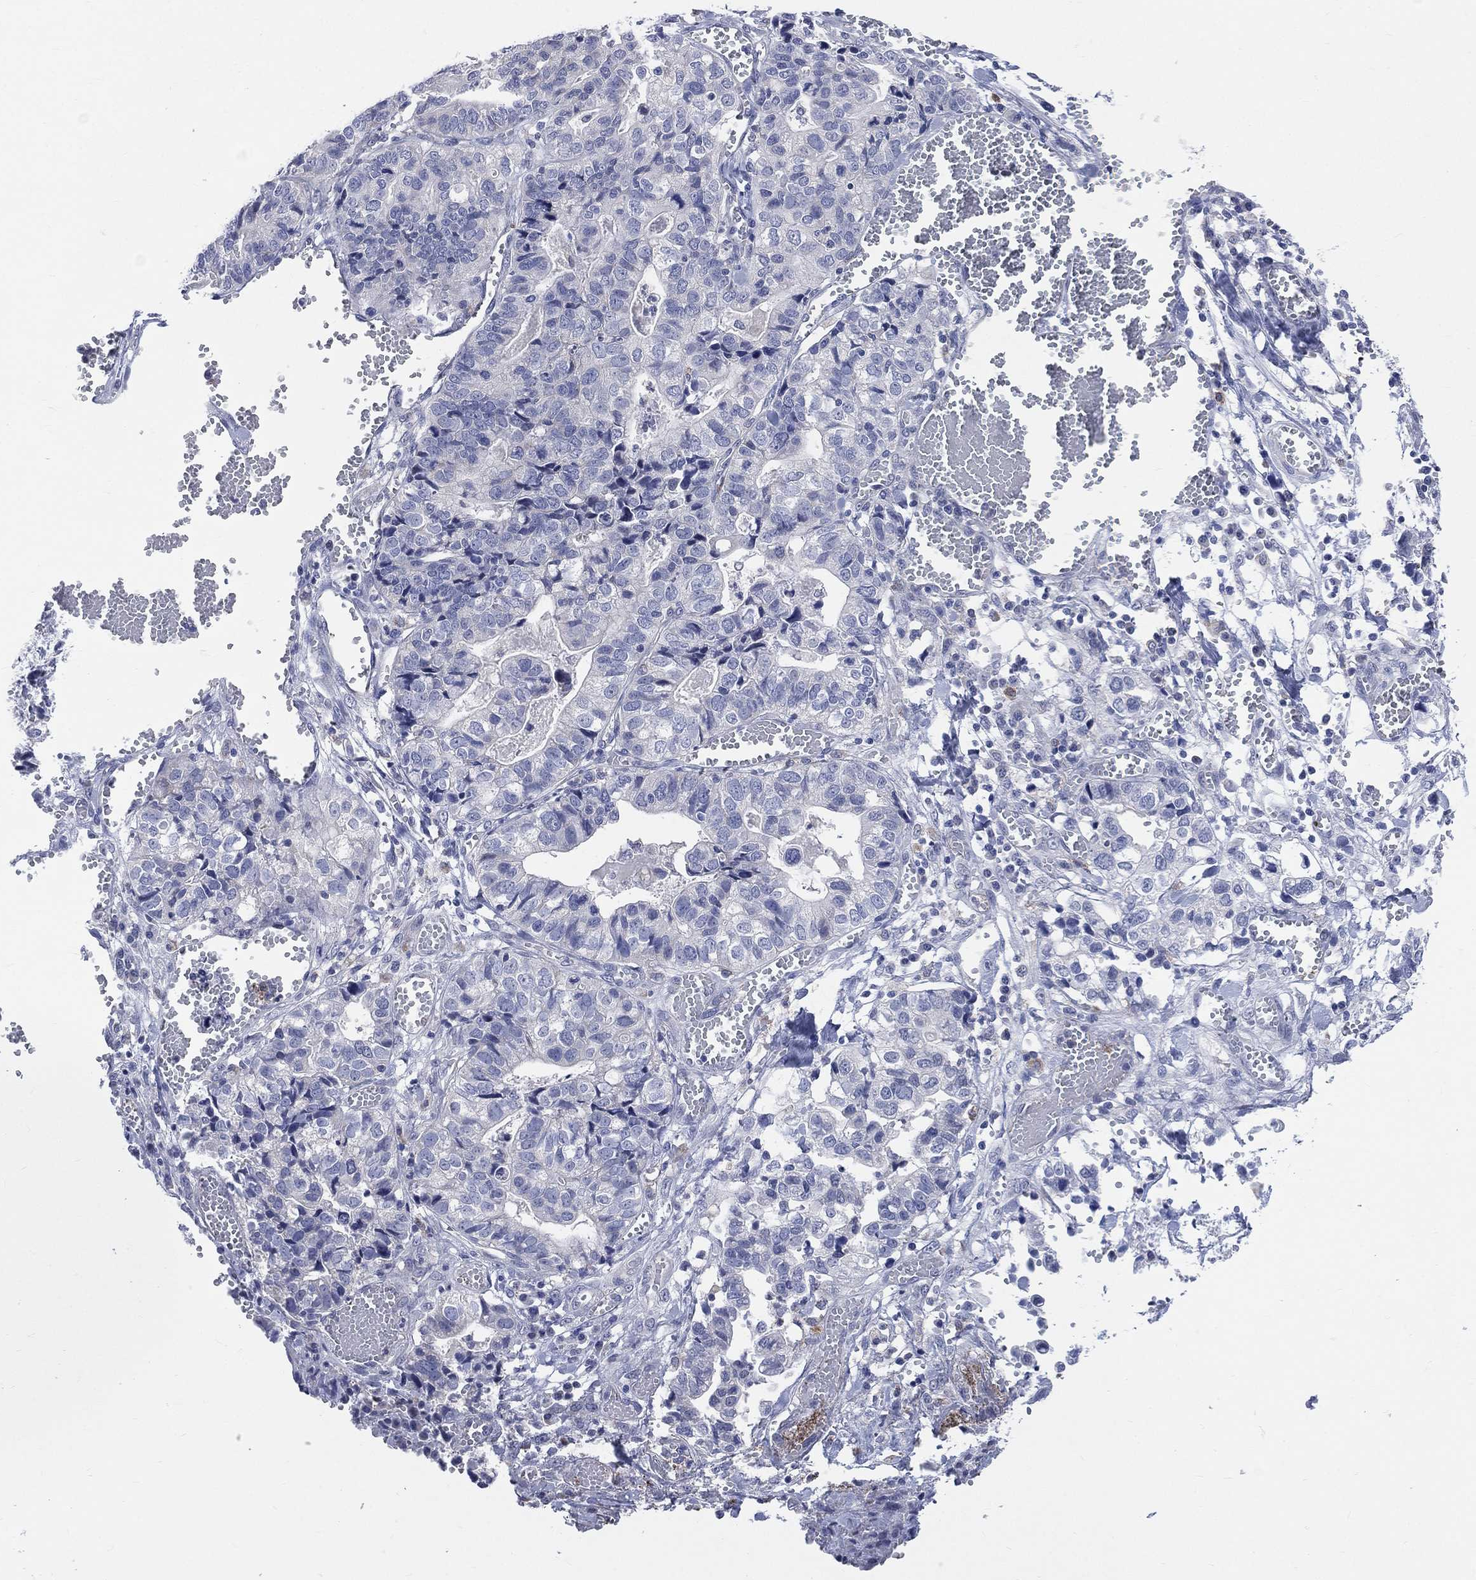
{"staining": {"intensity": "negative", "quantity": "none", "location": "none"}, "tissue": "stomach cancer", "cell_type": "Tumor cells", "image_type": "cancer", "snomed": [{"axis": "morphology", "description": "Adenocarcinoma, NOS"}, {"axis": "topography", "description": "Stomach, upper"}], "caption": "The immunohistochemistry (IHC) histopathology image has no significant expression in tumor cells of stomach cancer (adenocarcinoma) tissue.", "gene": "AKAP3", "patient": {"sex": "female", "age": 67}}